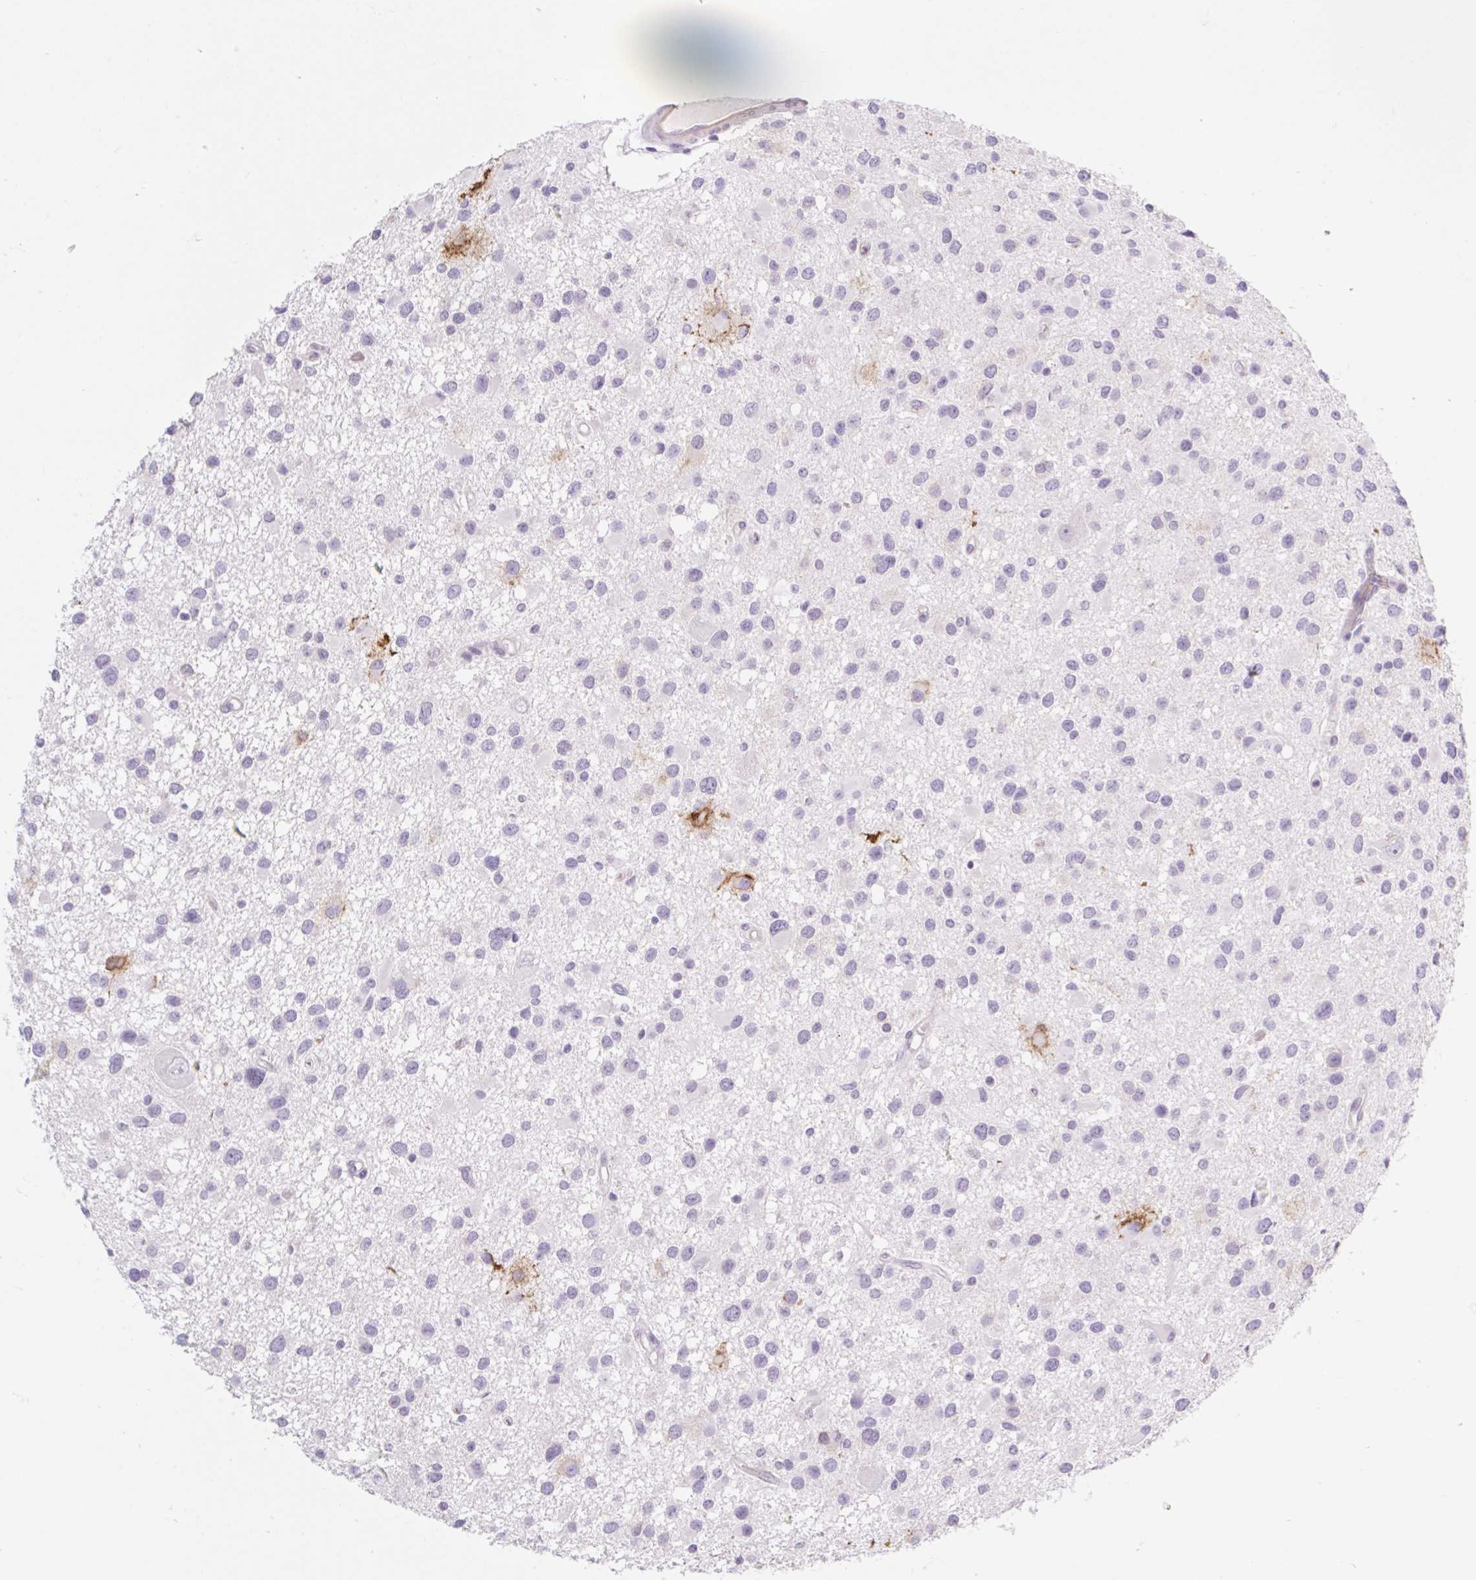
{"staining": {"intensity": "negative", "quantity": "none", "location": "none"}, "tissue": "glioma", "cell_type": "Tumor cells", "image_type": "cancer", "snomed": [{"axis": "morphology", "description": "Glioma, malignant, Low grade"}, {"axis": "topography", "description": "Brain"}], "caption": "IHC of human glioma demonstrates no positivity in tumor cells. (Stains: DAB (3,3'-diaminobenzidine) IHC with hematoxylin counter stain, Microscopy: brightfield microscopy at high magnification).", "gene": "BCAS1", "patient": {"sex": "female", "age": 32}}